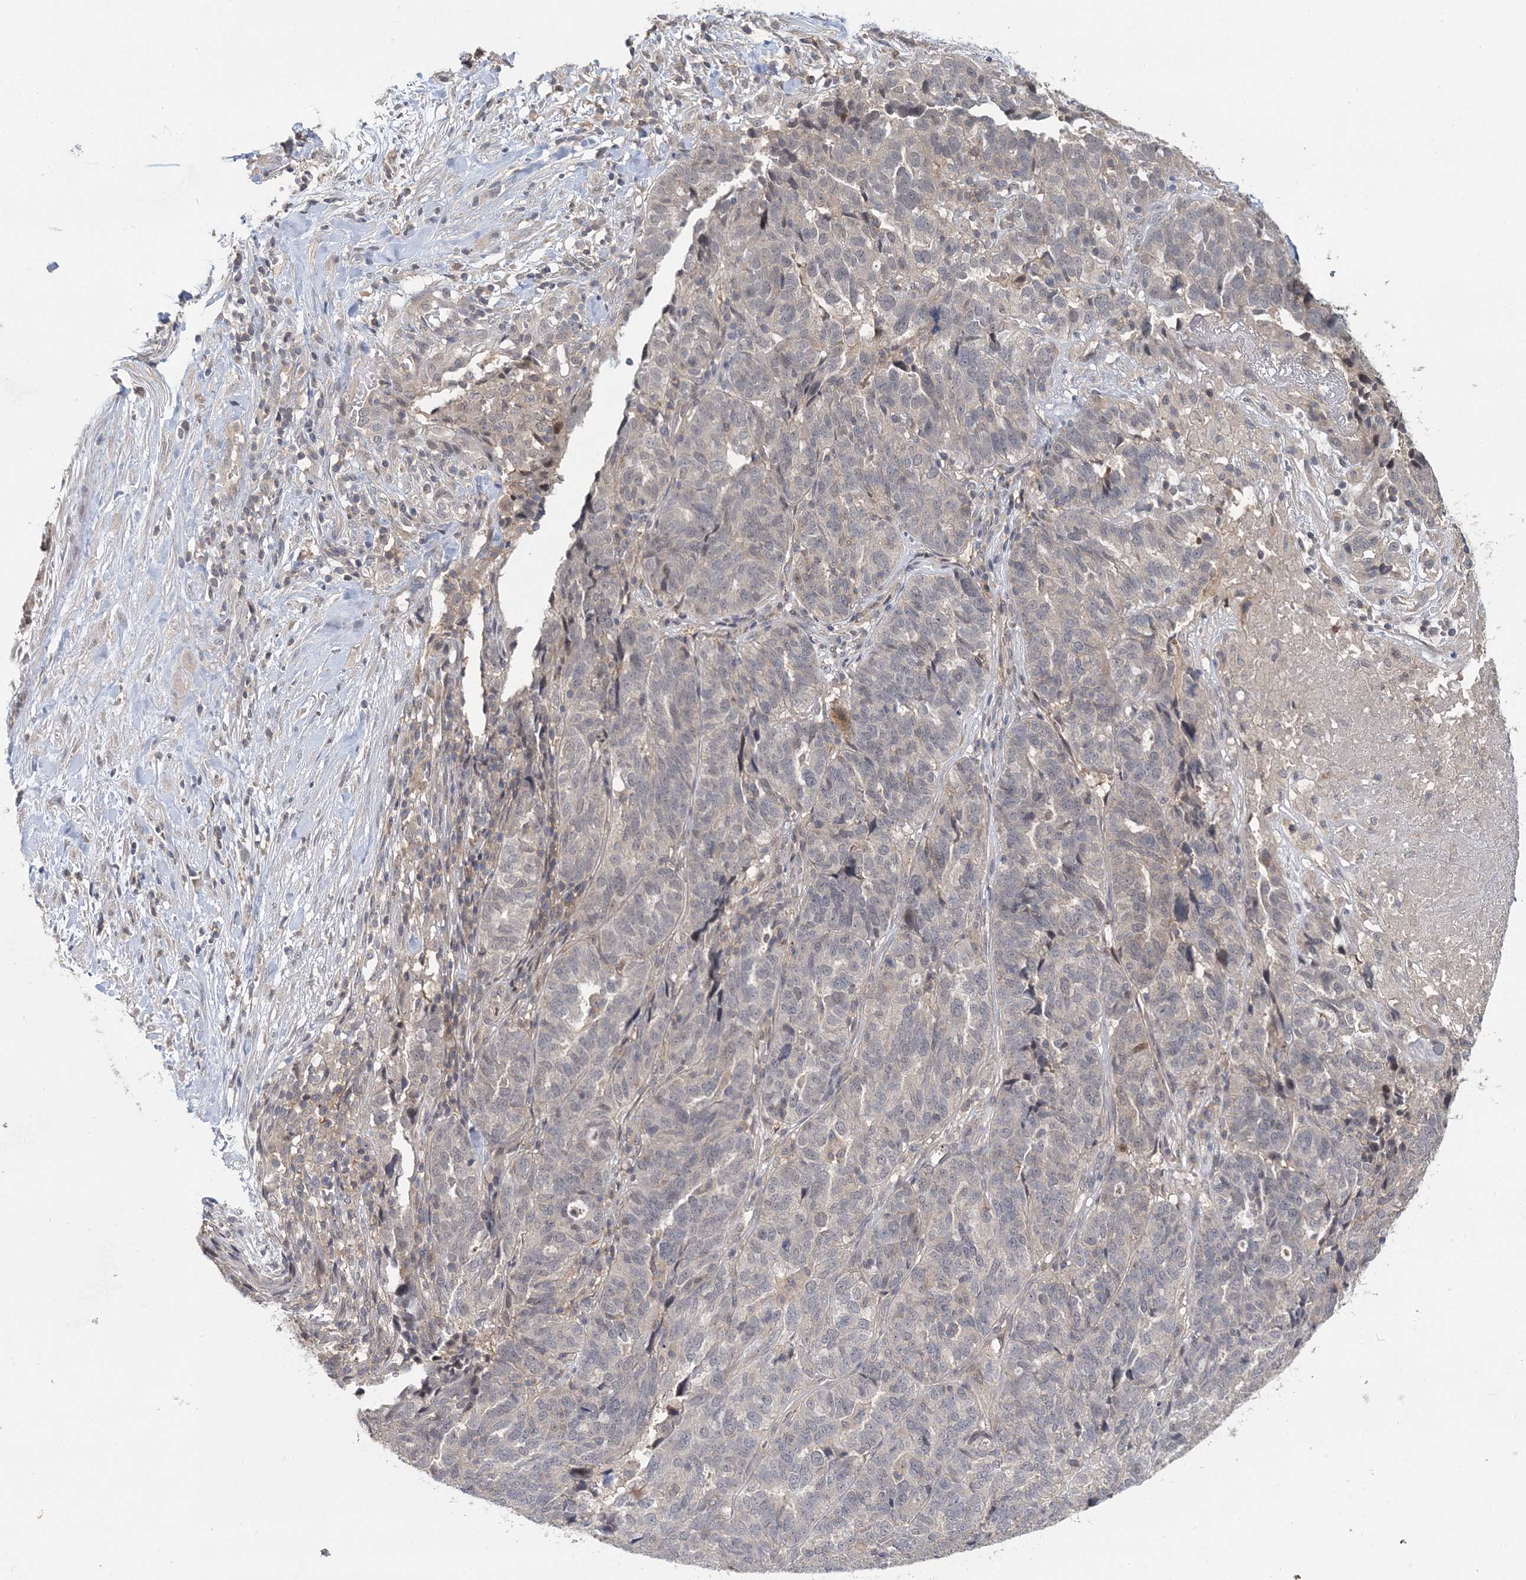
{"staining": {"intensity": "negative", "quantity": "none", "location": "none"}, "tissue": "ovarian cancer", "cell_type": "Tumor cells", "image_type": "cancer", "snomed": [{"axis": "morphology", "description": "Cystadenocarcinoma, serous, NOS"}, {"axis": "topography", "description": "Ovary"}], "caption": "This is a micrograph of IHC staining of ovarian cancer, which shows no expression in tumor cells. The staining is performed using DAB brown chromogen with nuclei counter-stained in using hematoxylin.", "gene": "RNF25", "patient": {"sex": "female", "age": 59}}